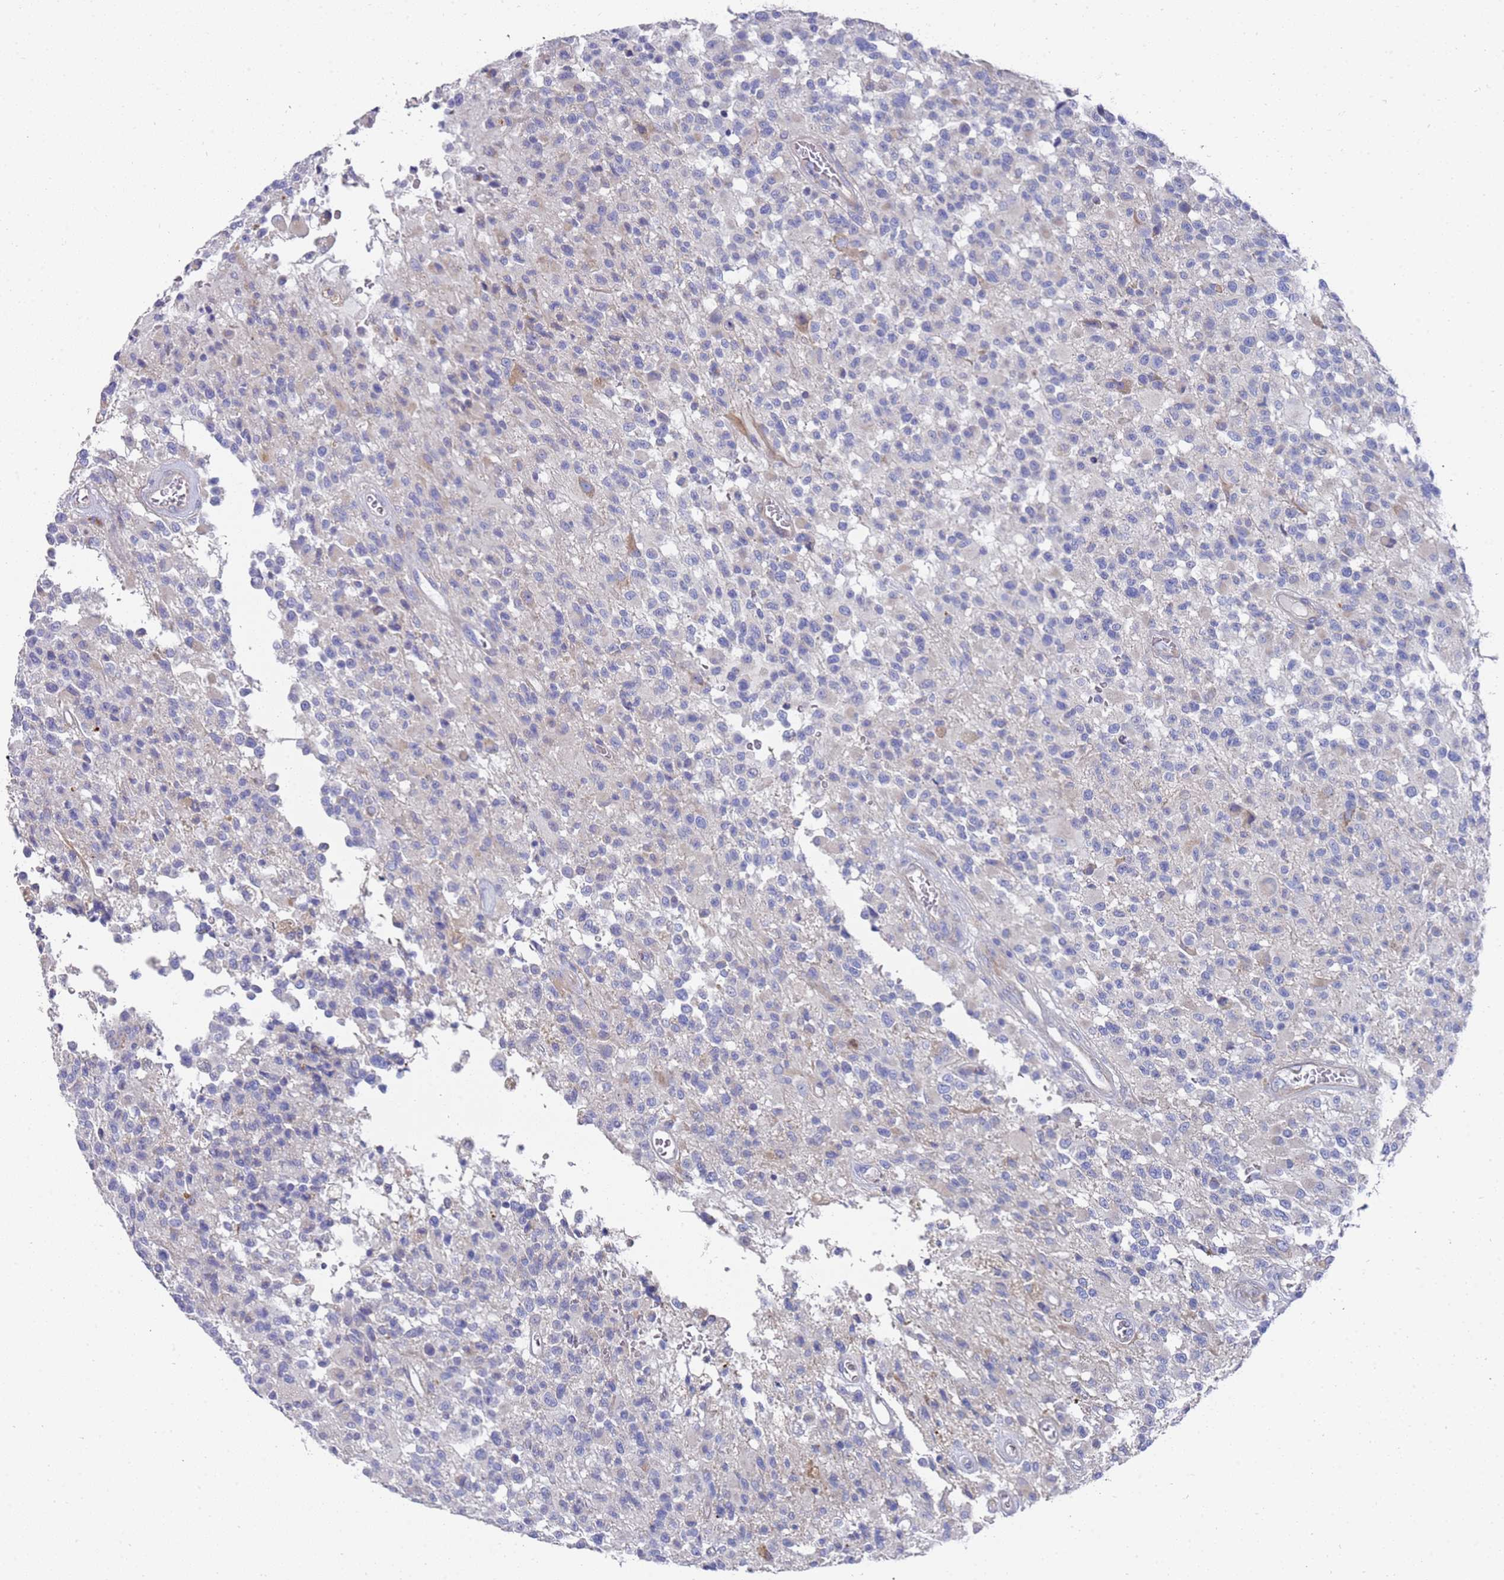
{"staining": {"intensity": "negative", "quantity": "none", "location": "none"}, "tissue": "glioma", "cell_type": "Tumor cells", "image_type": "cancer", "snomed": [{"axis": "morphology", "description": "Glioma, malignant, High grade"}, {"axis": "morphology", "description": "Glioblastoma, NOS"}, {"axis": "topography", "description": "Brain"}], "caption": "Glioblastoma was stained to show a protein in brown. There is no significant staining in tumor cells. (Stains: DAB (3,3'-diaminobenzidine) immunohistochemistry with hematoxylin counter stain, Microscopy: brightfield microscopy at high magnification).", "gene": "SCAPER", "patient": {"sex": "male", "age": 60}}